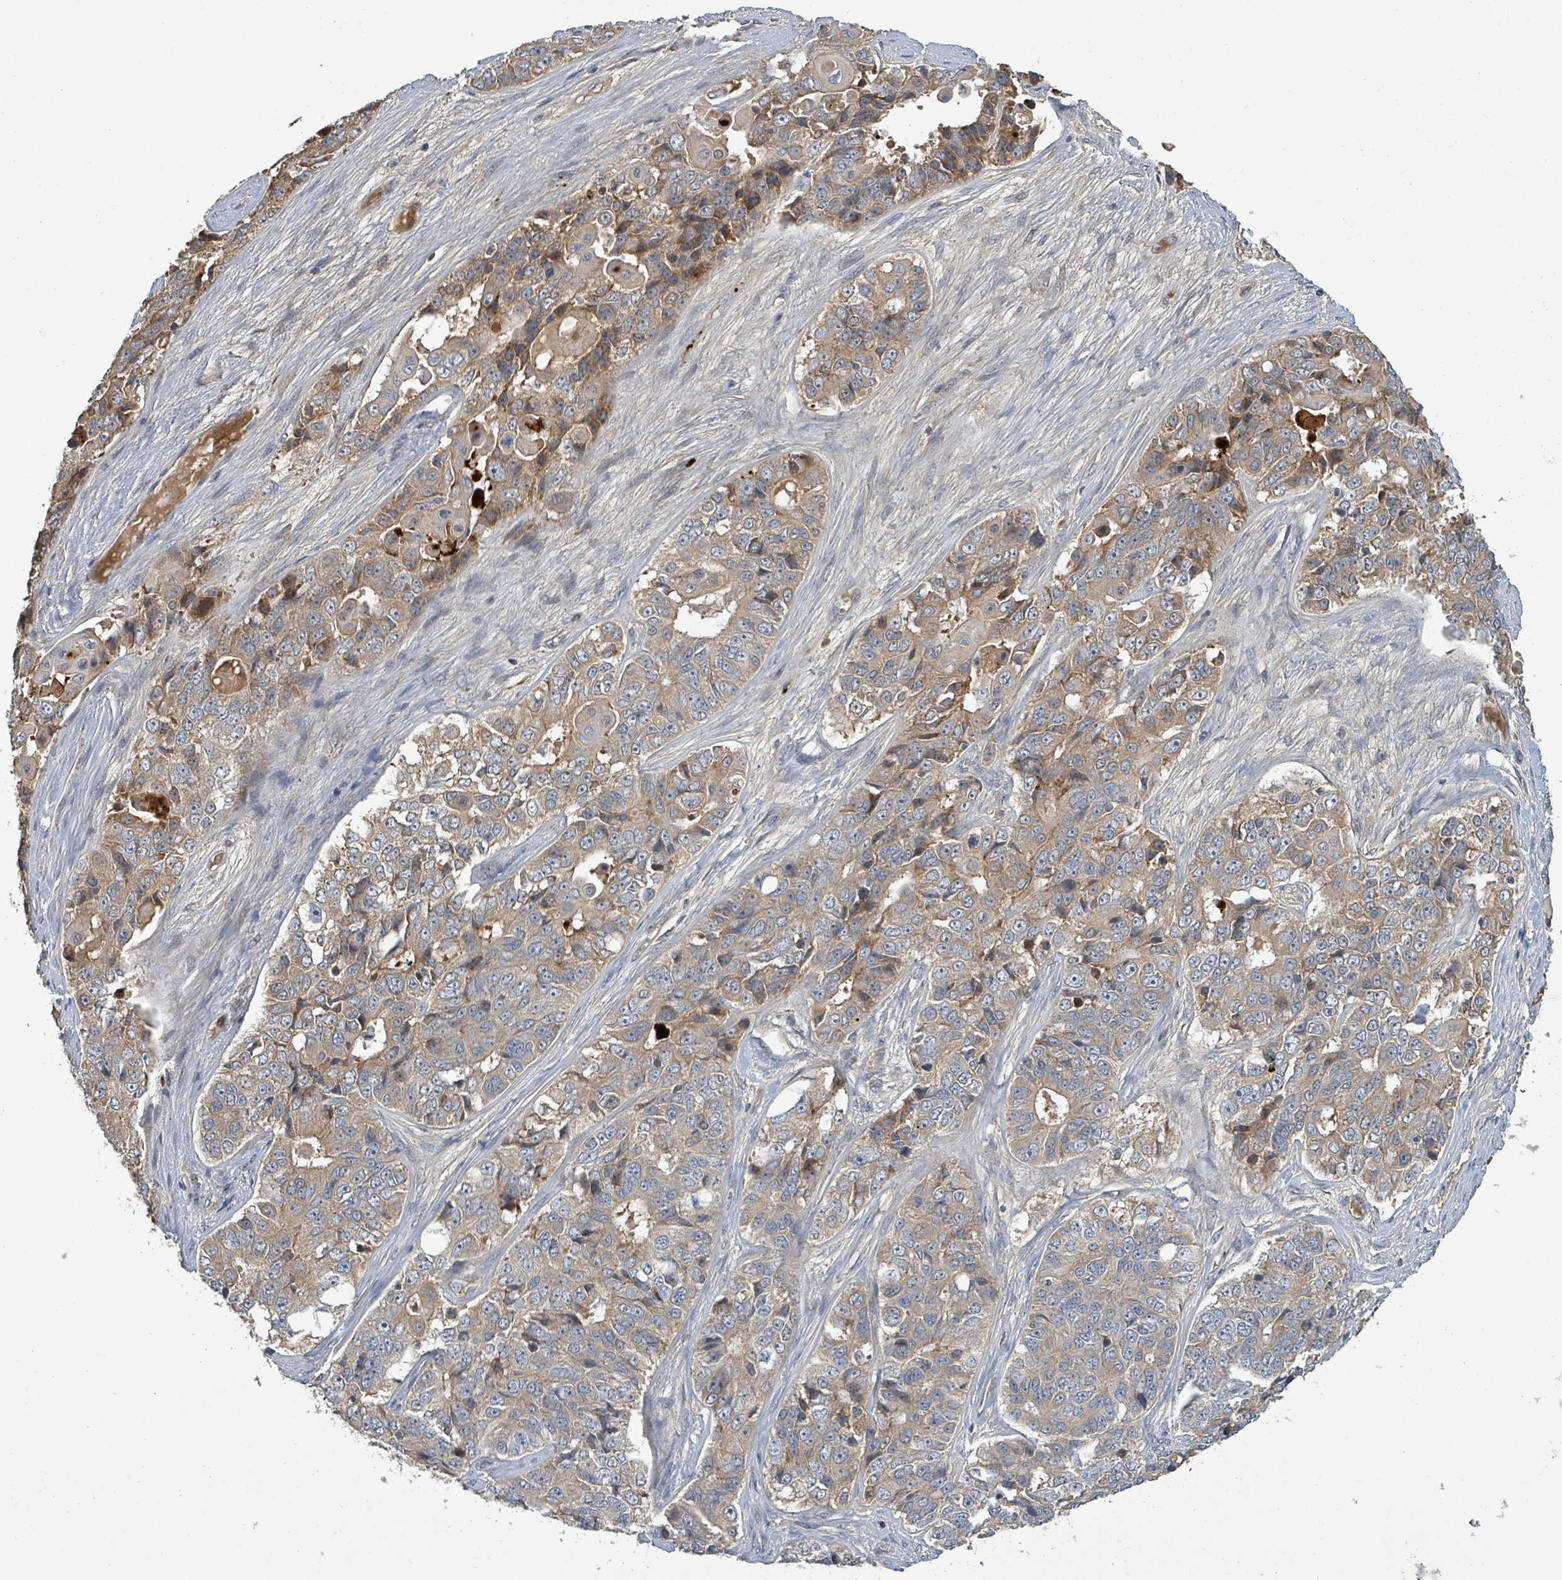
{"staining": {"intensity": "weak", "quantity": ">75%", "location": "cytoplasmic/membranous"}, "tissue": "ovarian cancer", "cell_type": "Tumor cells", "image_type": "cancer", "snomed": [{"axis": "morphology", "description": "Carcinoma, endometroid"}, {"axis": "topography", "description": "Ovary"}], "caption": "Protein staining by immunohistochemistry (IHC) exhibits weak cytoplasmic/membranous expression in about >75% of tumor cells in ovarian cancer (endometroid carcinoma).", "gene": "STARD4", "patient": {"sex": "female", "age": 51}}